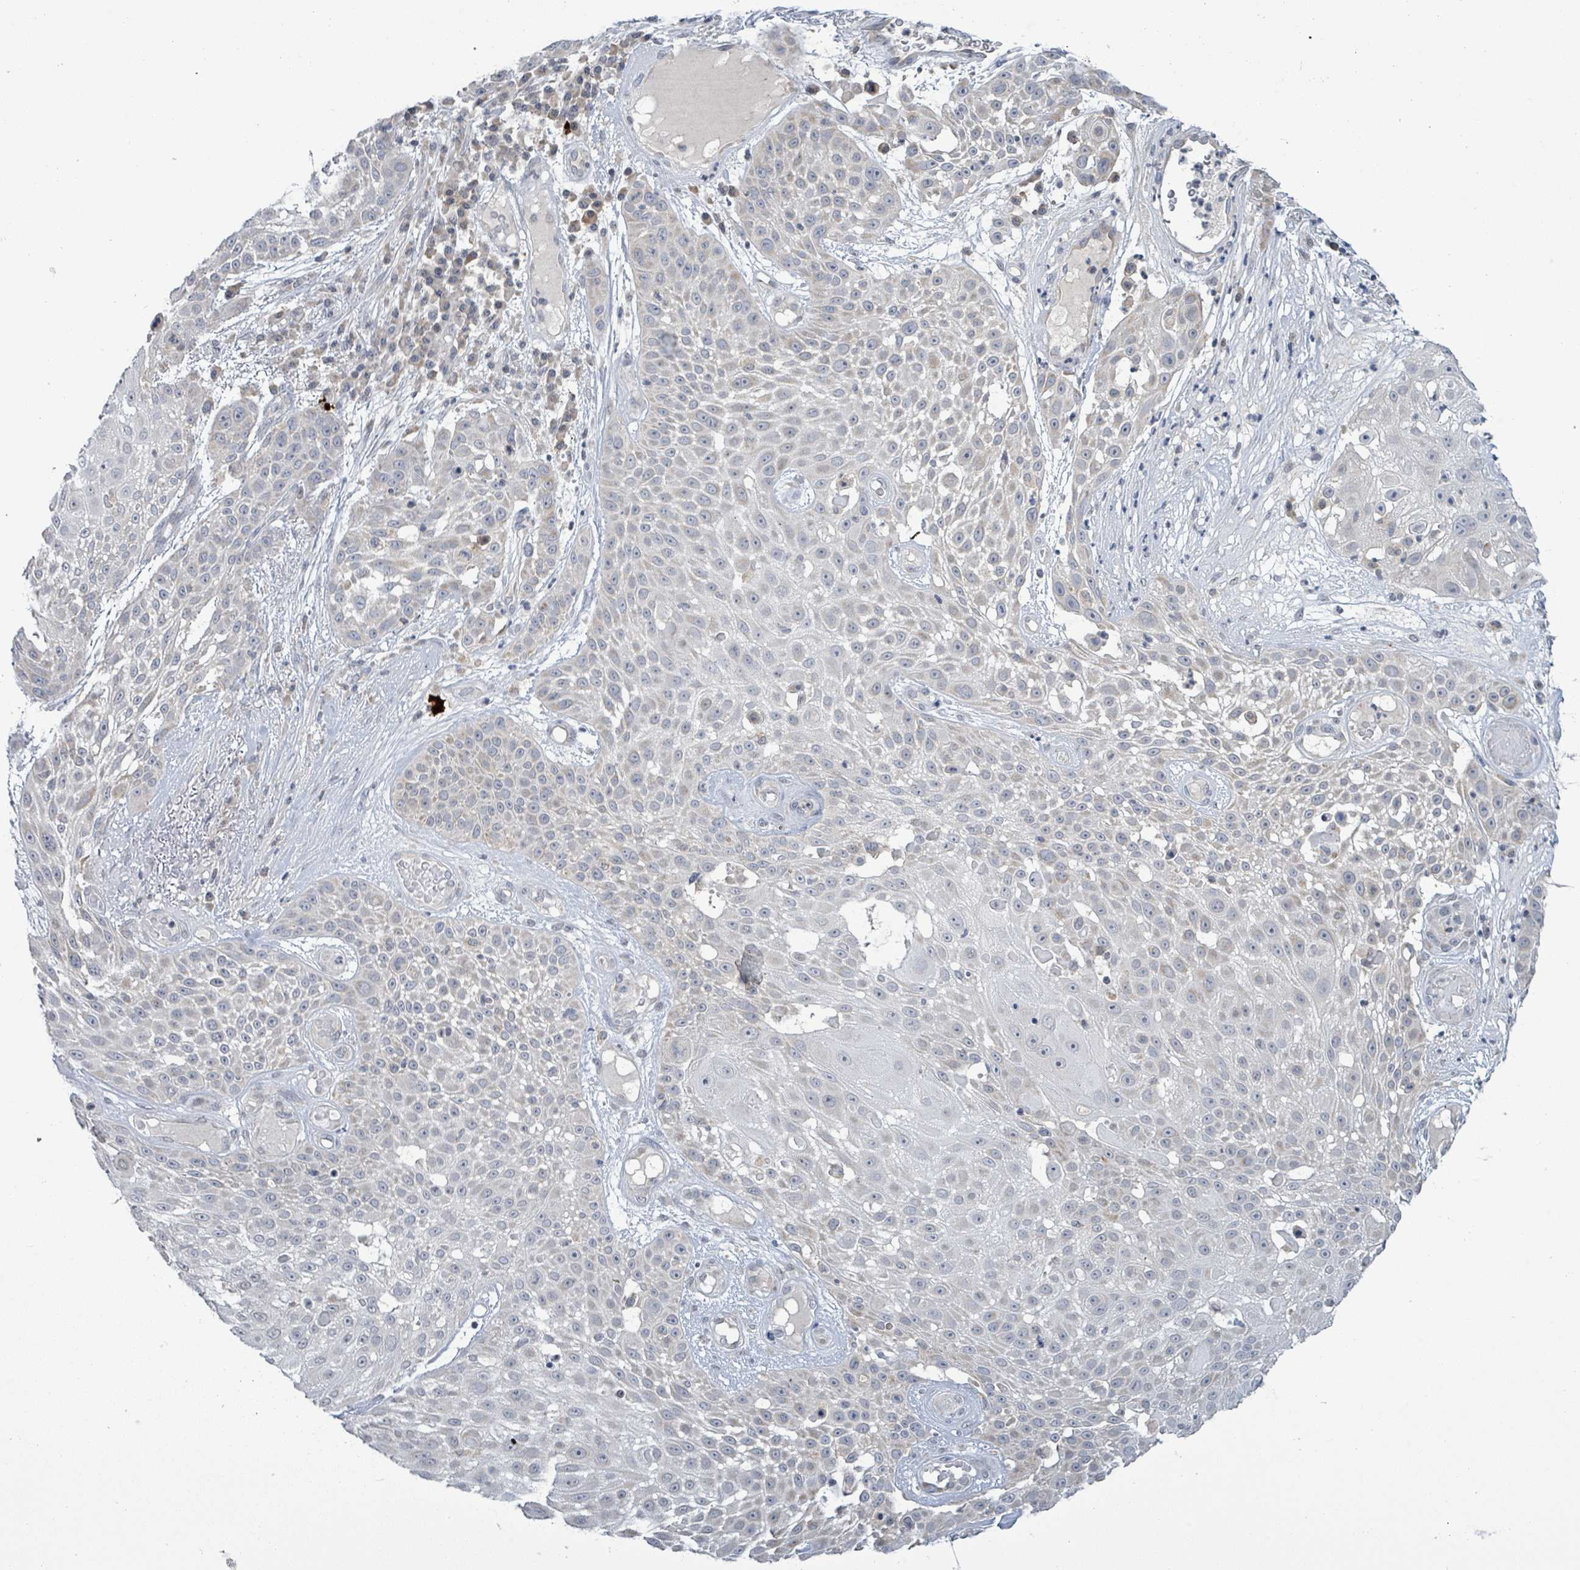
{"staining": {"intensity": "negative", "quantity": "none", "location": "none"}, "tissue": "skin cancer", "cell_type": "Tumor cells", "image_type": "cancer", "snomed": [{"axis": "morphology", "description": "Squamous cell carcinoma, NOS"}, {"axis": "topography", "description": "Skin"}], "caption": "Immunohistochemistry of skin squamous cell carcinoma displays no positivity in tumor cells.", "gene": "COQ10B", "patient": {"sex": "female", "age": 86}}